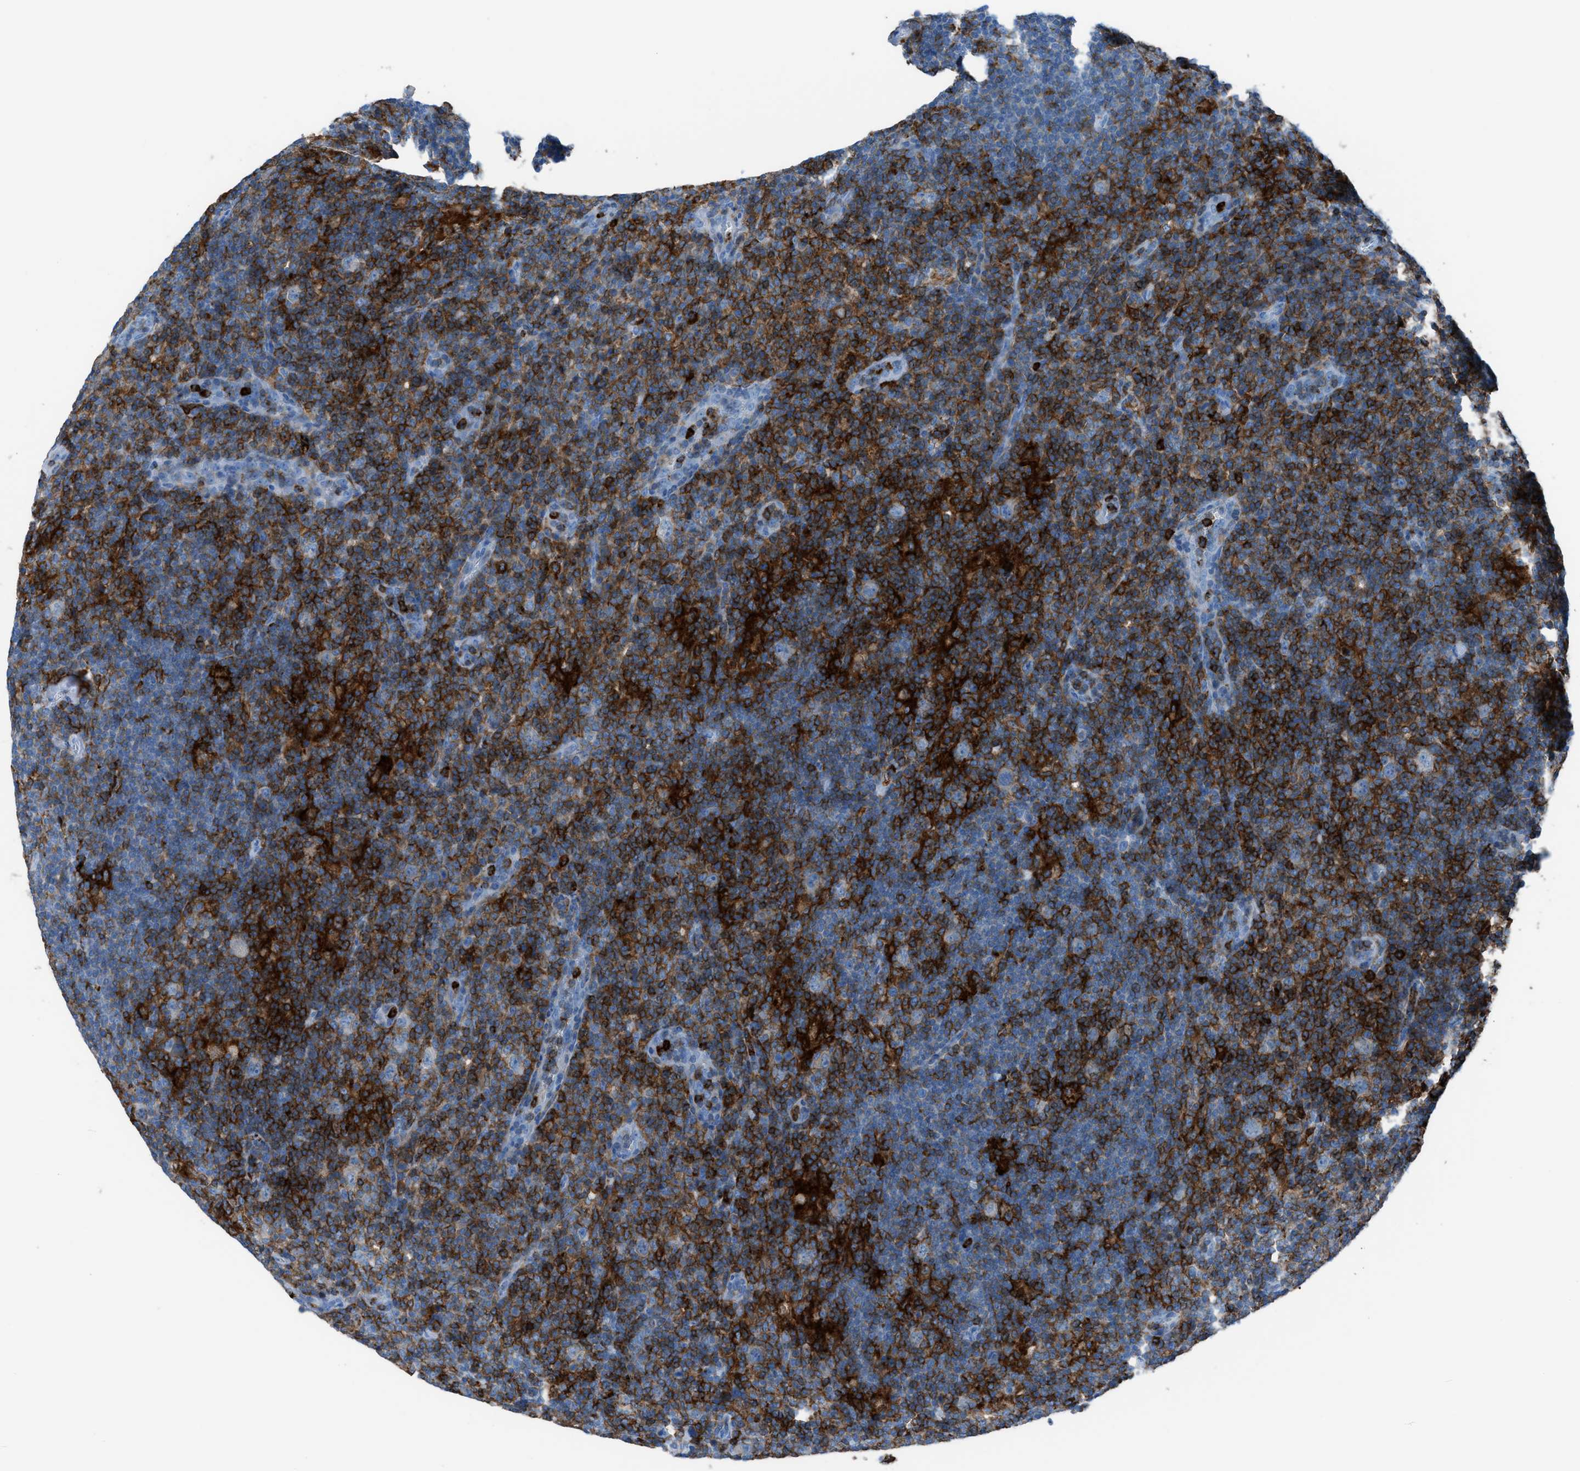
{"staining": {"intensity": "negative", "quantity": "none", "location": "none"}, "tissue": "lymphoma", "cell_type": "Tumor cells", "image_type": "cancer", "snomed": [{"axis": "morphology", "description": "Hodgkin's disease, NOS"}, {"axis": "topography", "description": "Lymph node"}], "caption": "IHC histopathology image of neoplastic tissue: human Hodgkin's disease stained with DAB exhibits no significant protein positivity in tumor cells.", "gene": "ITGB2", "patient": {"sex": "female", "age": 57}}